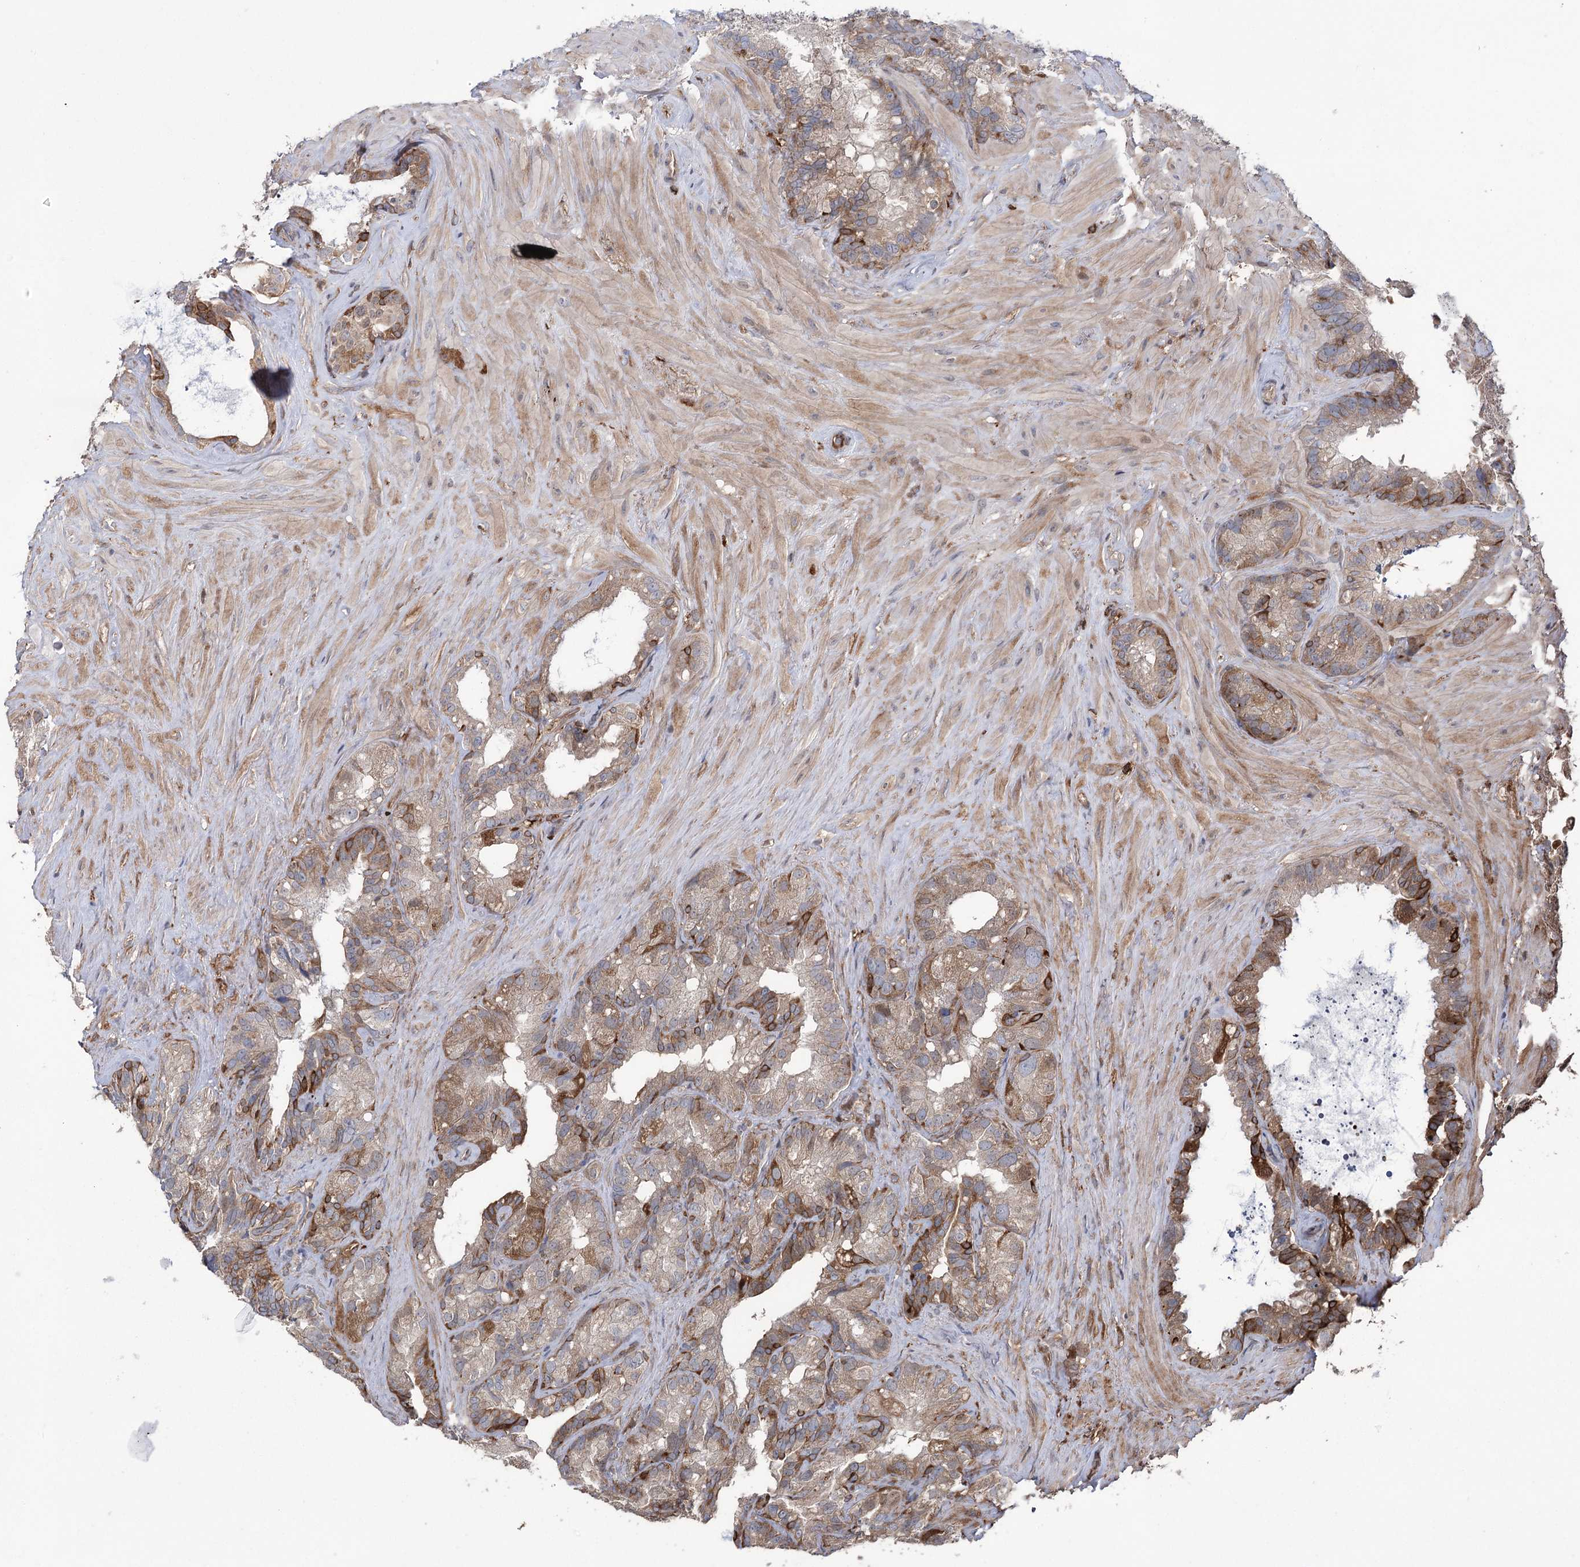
{"staining": {"intensity": "moderate", "quantity": "25%-75%", "location": "cytoplasmic/membranous"}, "tissue": "seminal vesicle", "cell_type": "Glandular cells", "image_type": "normal", "snomed": [{"axis": "morphology", "description": "Normal tissue, NOS"}, {"axis": "topography", "description": "Prostate"}, {"axis": "topography", "description": "Seminal veicle"}], "caption": "Immunohistochemistry (IHC) histopathology image of unremarkable seminal vesicle: human seminal vesicle stained using immunohistochemistry reveals medium levels of moderate protein expression localized specifically in the cytoplasmic/membranous of glandular cells, appearing as a cytoplasmic/membranous brown color.", "gene": "OTUD1", "patient": {"sex": "male", "age": 68}}